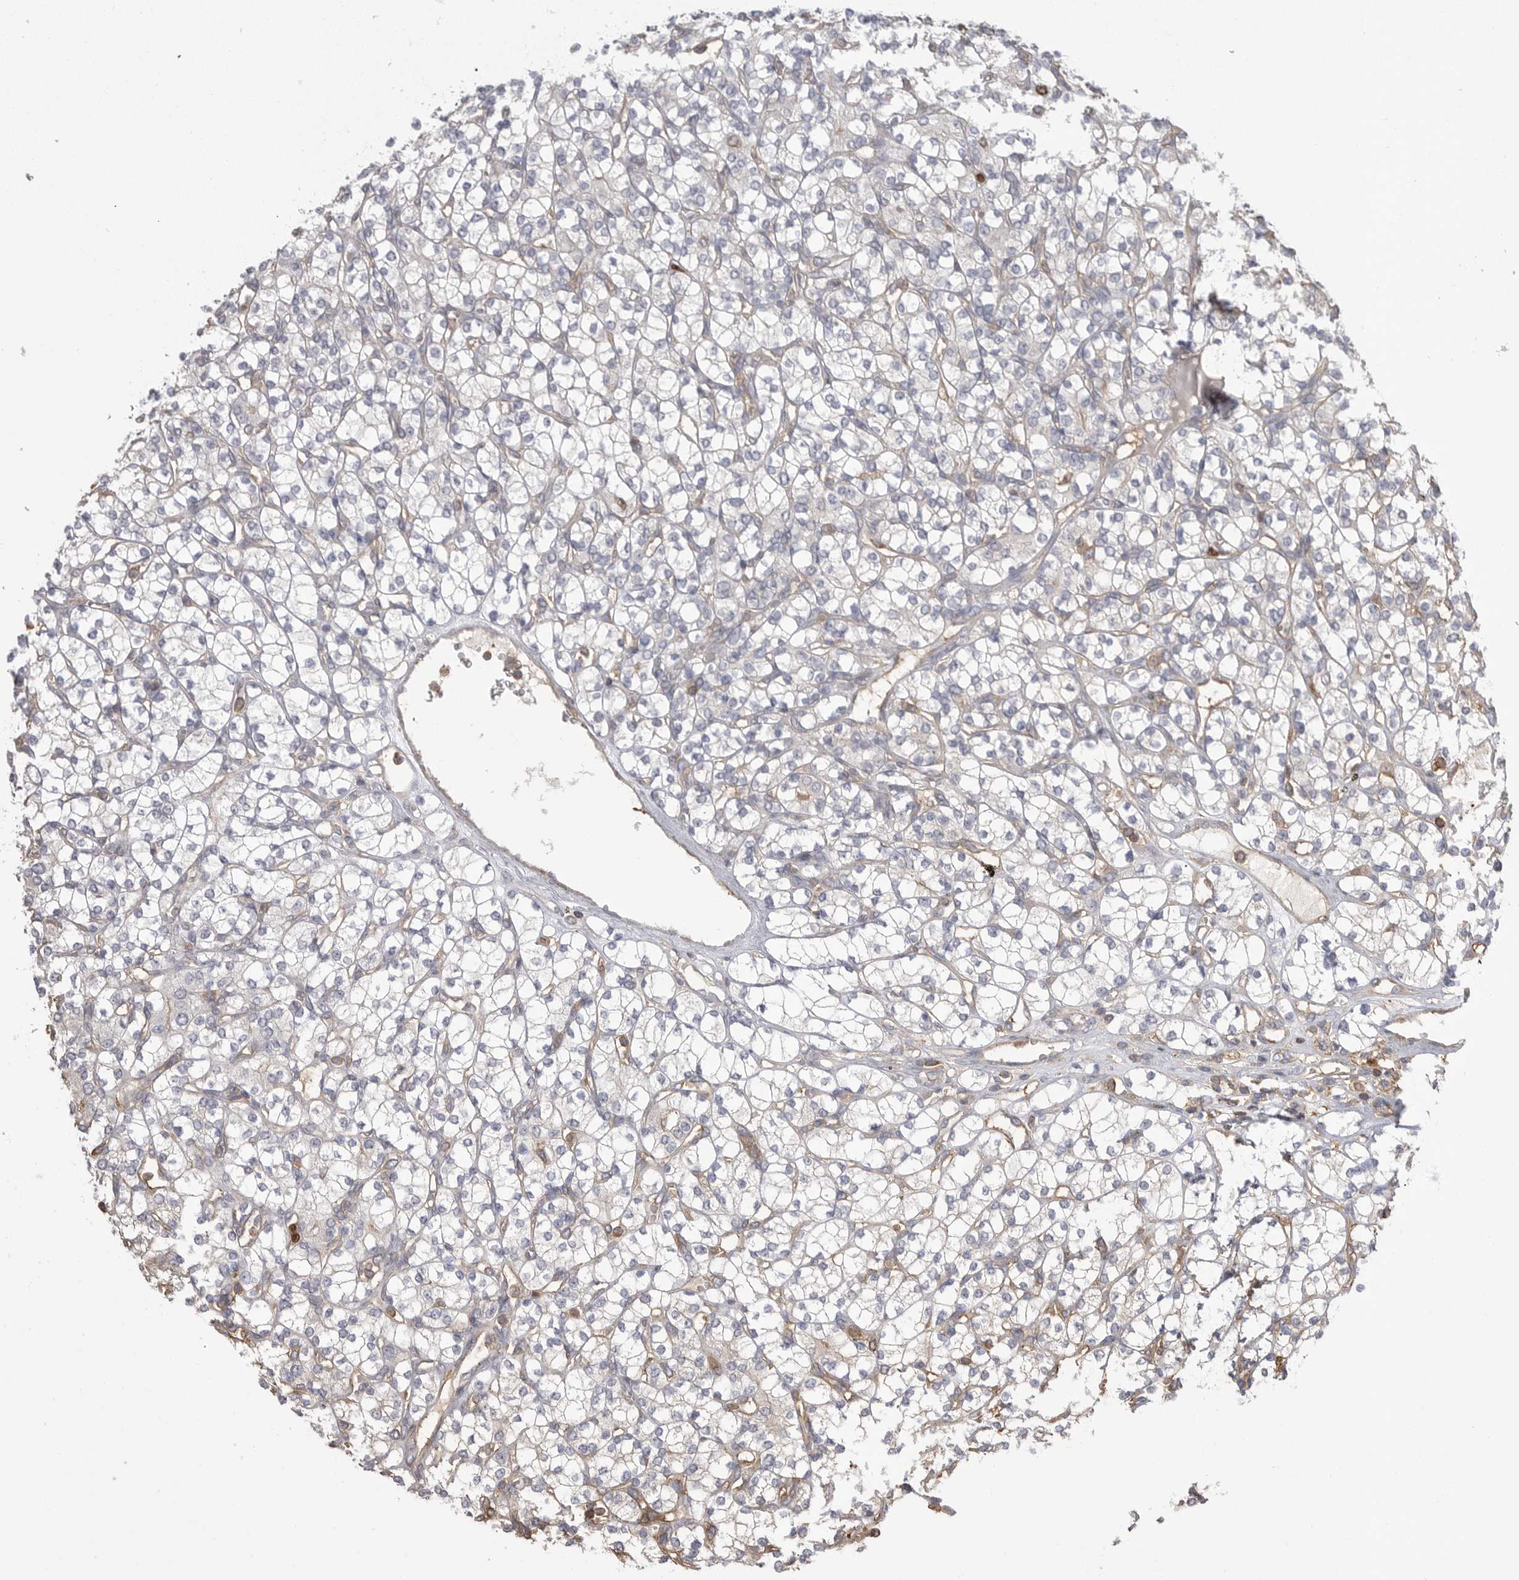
{"staining": {"intensity": "negative", "quantity": "none", "location": "none"}, "tissue": "renal cancer", "cell_type": "Tumor cells", "image_type": "cancer", "snomed": [{"axis": "morphology", "description": "Adenocarcinoma, NOS"}, {"axis": "topography", "description": "Kidney"}], "caption": "IHC image of human adenocarcinoma (renal) stained for a protein (brown), which demonstrates no expression in tumor cells. (DAB (3,3'-diaminobenzidine) immunohistochemistry (IHC) visualized using brightfield microscopy, high magnification).", "gene": "TOP2A", "patient": {"sex": "male", "age": 77}}